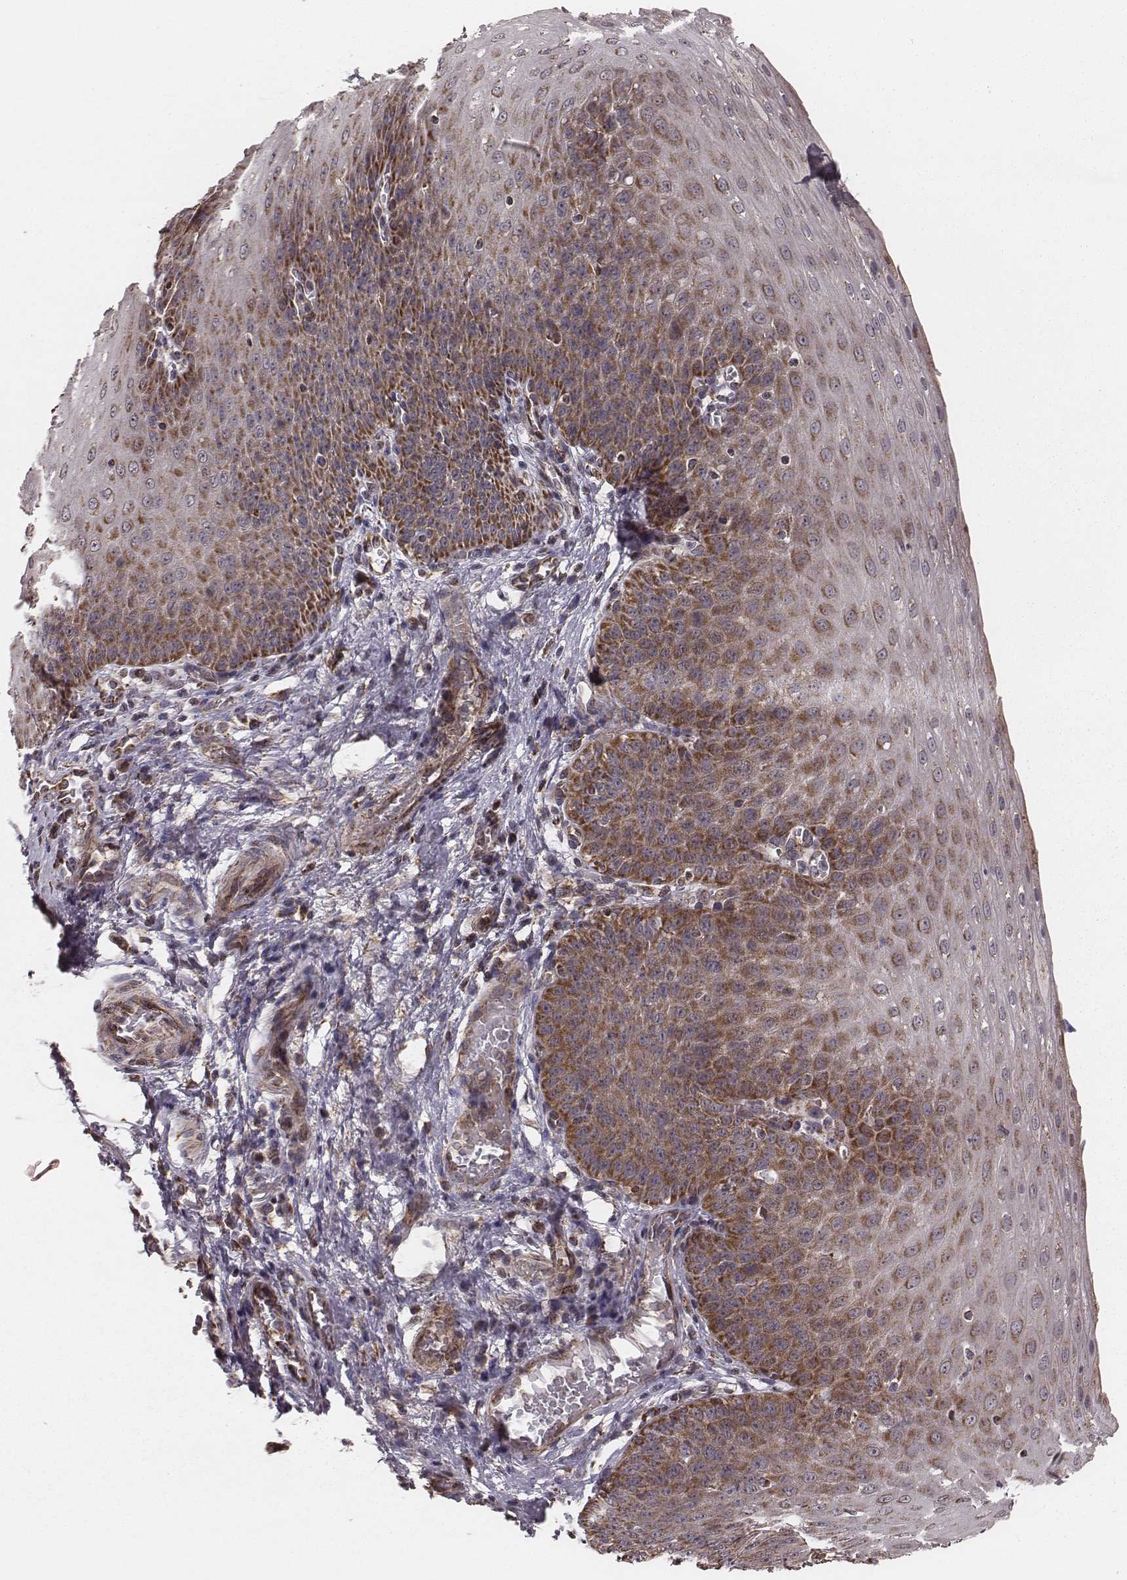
{"staining": {"intensity": "moderate", "quantity": ">75%", "location": "cytoplasmic/membranous"}, "tissue": "esophagus", "cell_type": "Squamous epithelial cells", "image_type": "normal", "snomed": [{"axis": "morphology", "description": "Normal tissue, NOS"}, {"axis": "topography", "description": "Esophagus"}], "caption": "About >75% of squamous epithelial cells in normal human esophagus show moderate cytoplasmic/membranous protein expression as visualized by brown immunohistochemical staining.", "gene": "ZDHHC21", "patient": {"sex": "male", "age": 71}}